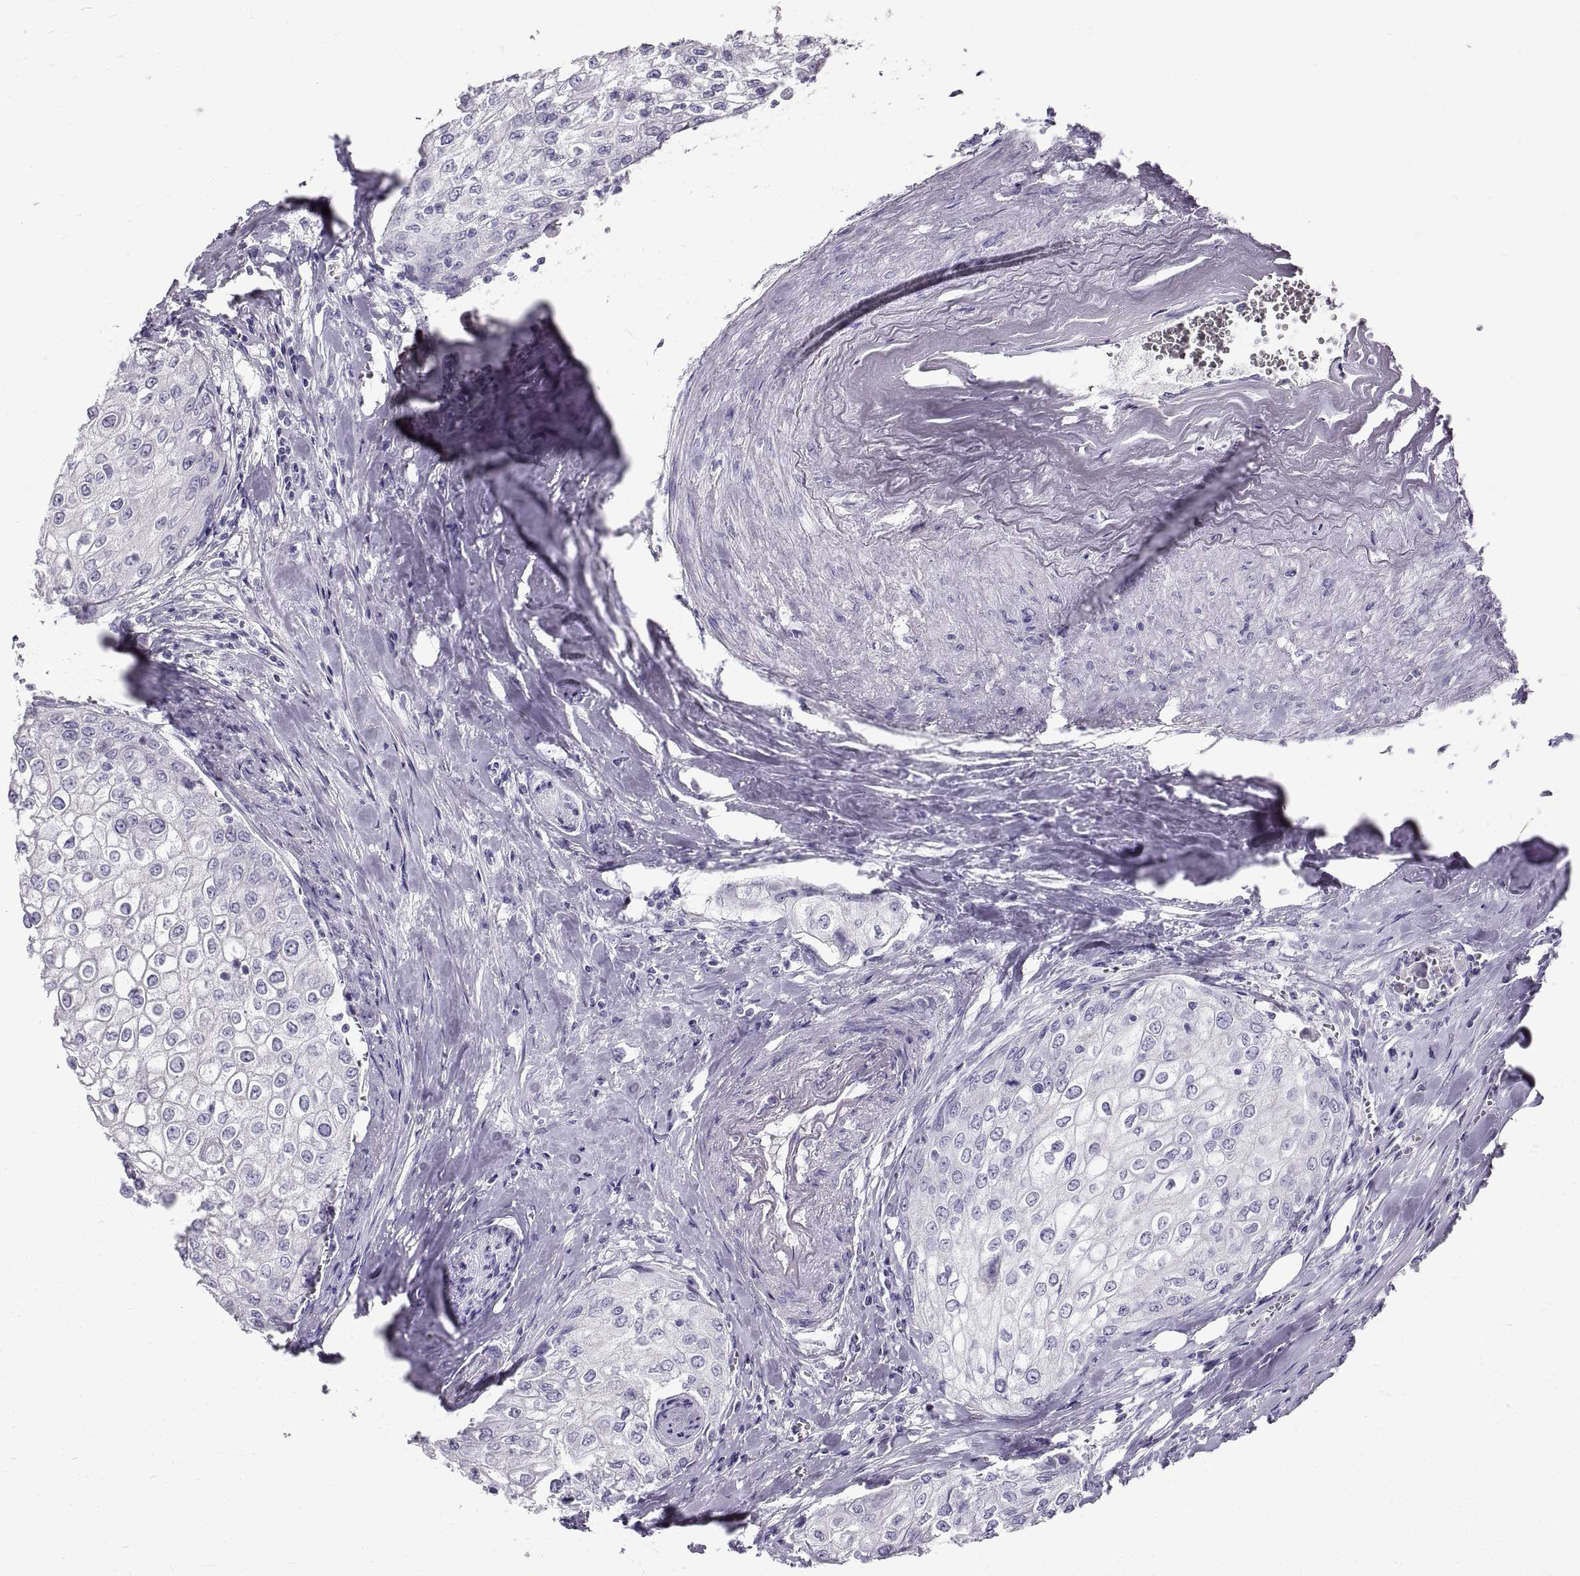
{"staining": {"intensity": "negative", "quantity": "none", "location": "none"}, "tissue": "urothelial cancer", "cell_type": "Tumor cells", "image_type": "cancer", "snomed": [{"axis": "morphology", "description": "Urothelial carcinoma, High grade"}, {"axis": "topography", "description": "Urinary bladder"}], "caption": "High-grade urothelial carcinoma was stained to show a protein in brown. There is no significant positivity in tumor cells.", "gene": "GNG12", "patient": {"sex": "male", "age": 62}}